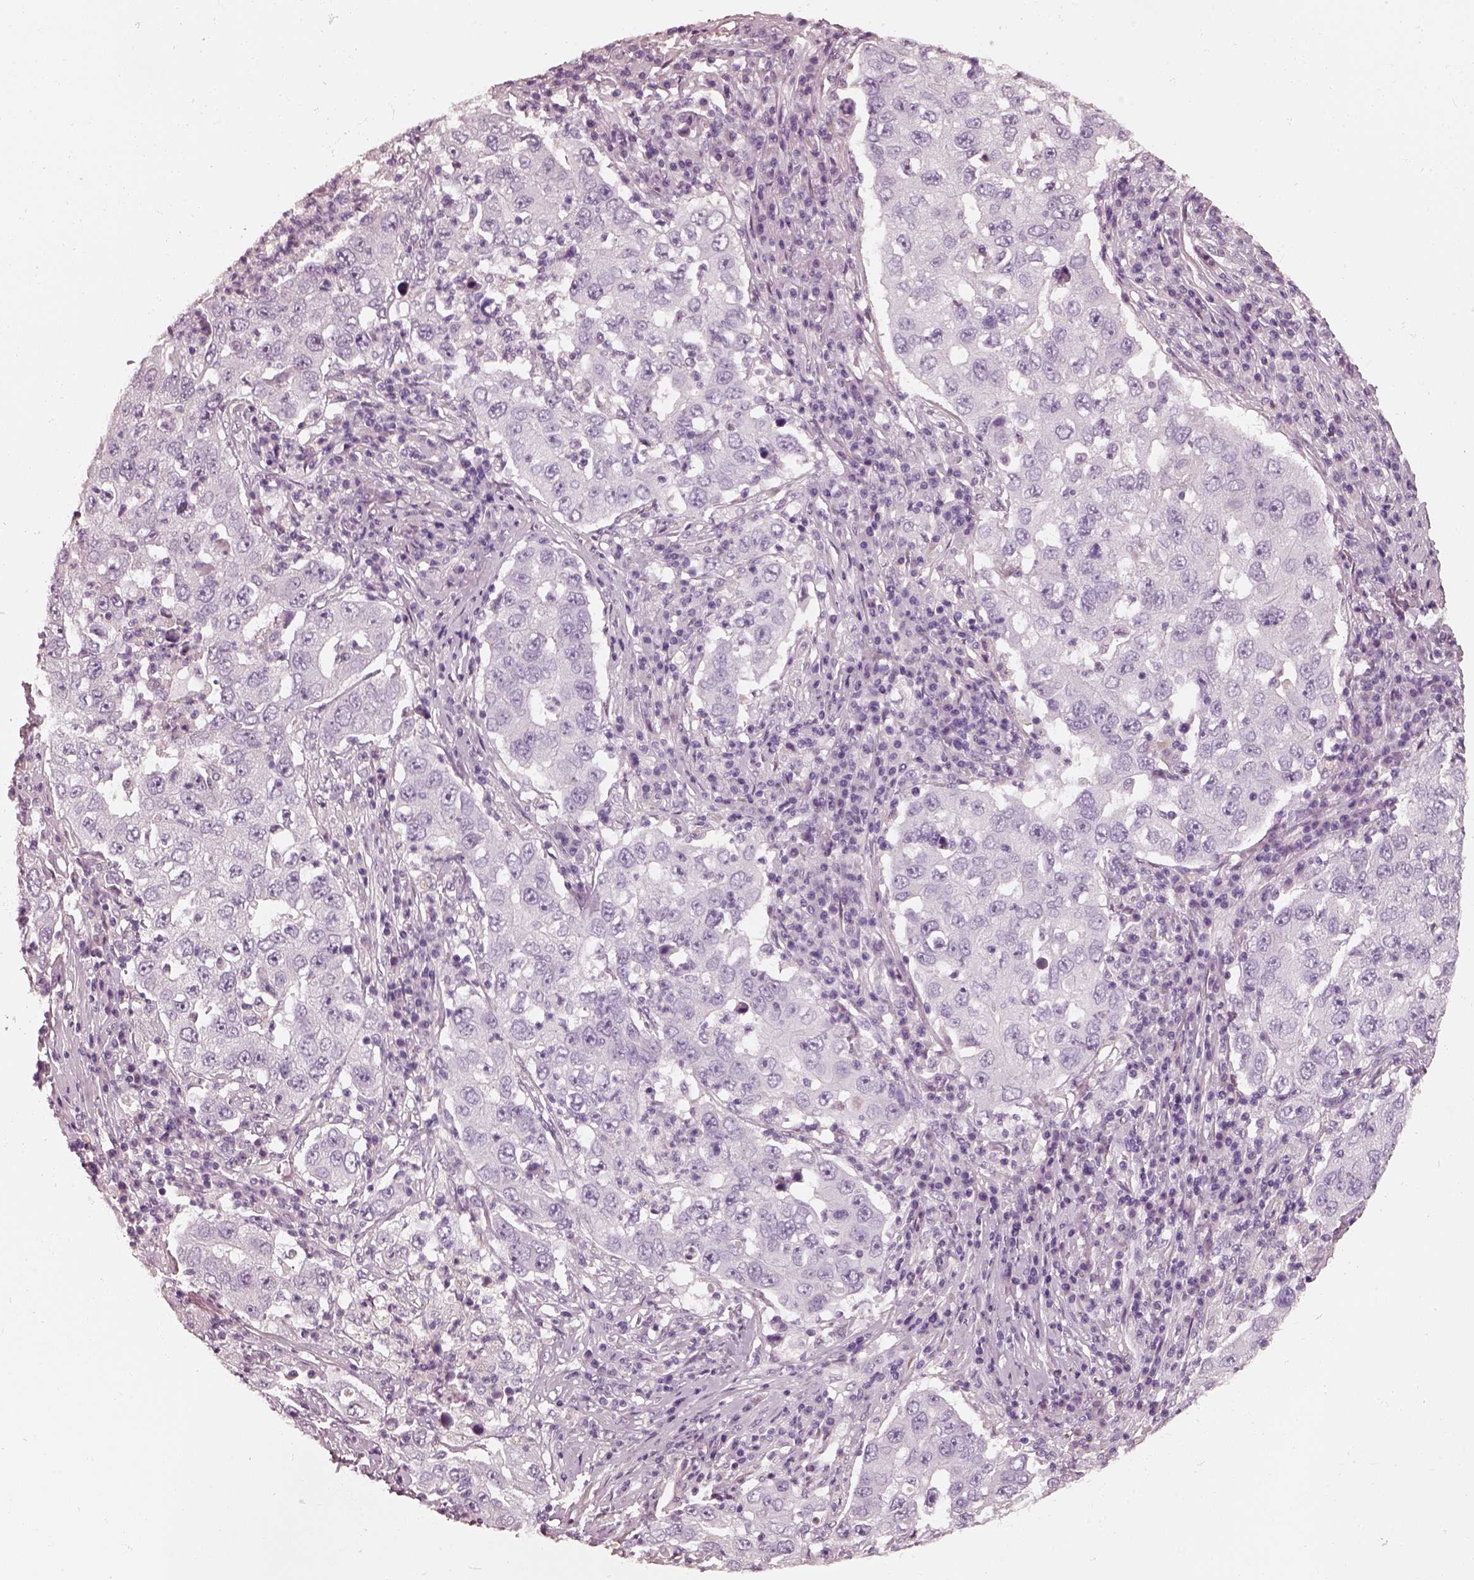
{"staining": {"intensity": "negative", "quantity": "none", "location": "none"}, "tissue": "lung cancer", "cell_type": "Tumor cells", "image_type": "cancer", "snomed": [{"axis": "morphology", "description": "Adenocarcinoma, NOS"}, {"axis": "topography", "description": "Lung"}], "caption": "Lung cancer stained for a protein using IHC displays no positivity tumor cells.", "gene": "RS1", "patient": {"sex": "male", "age": 73}}